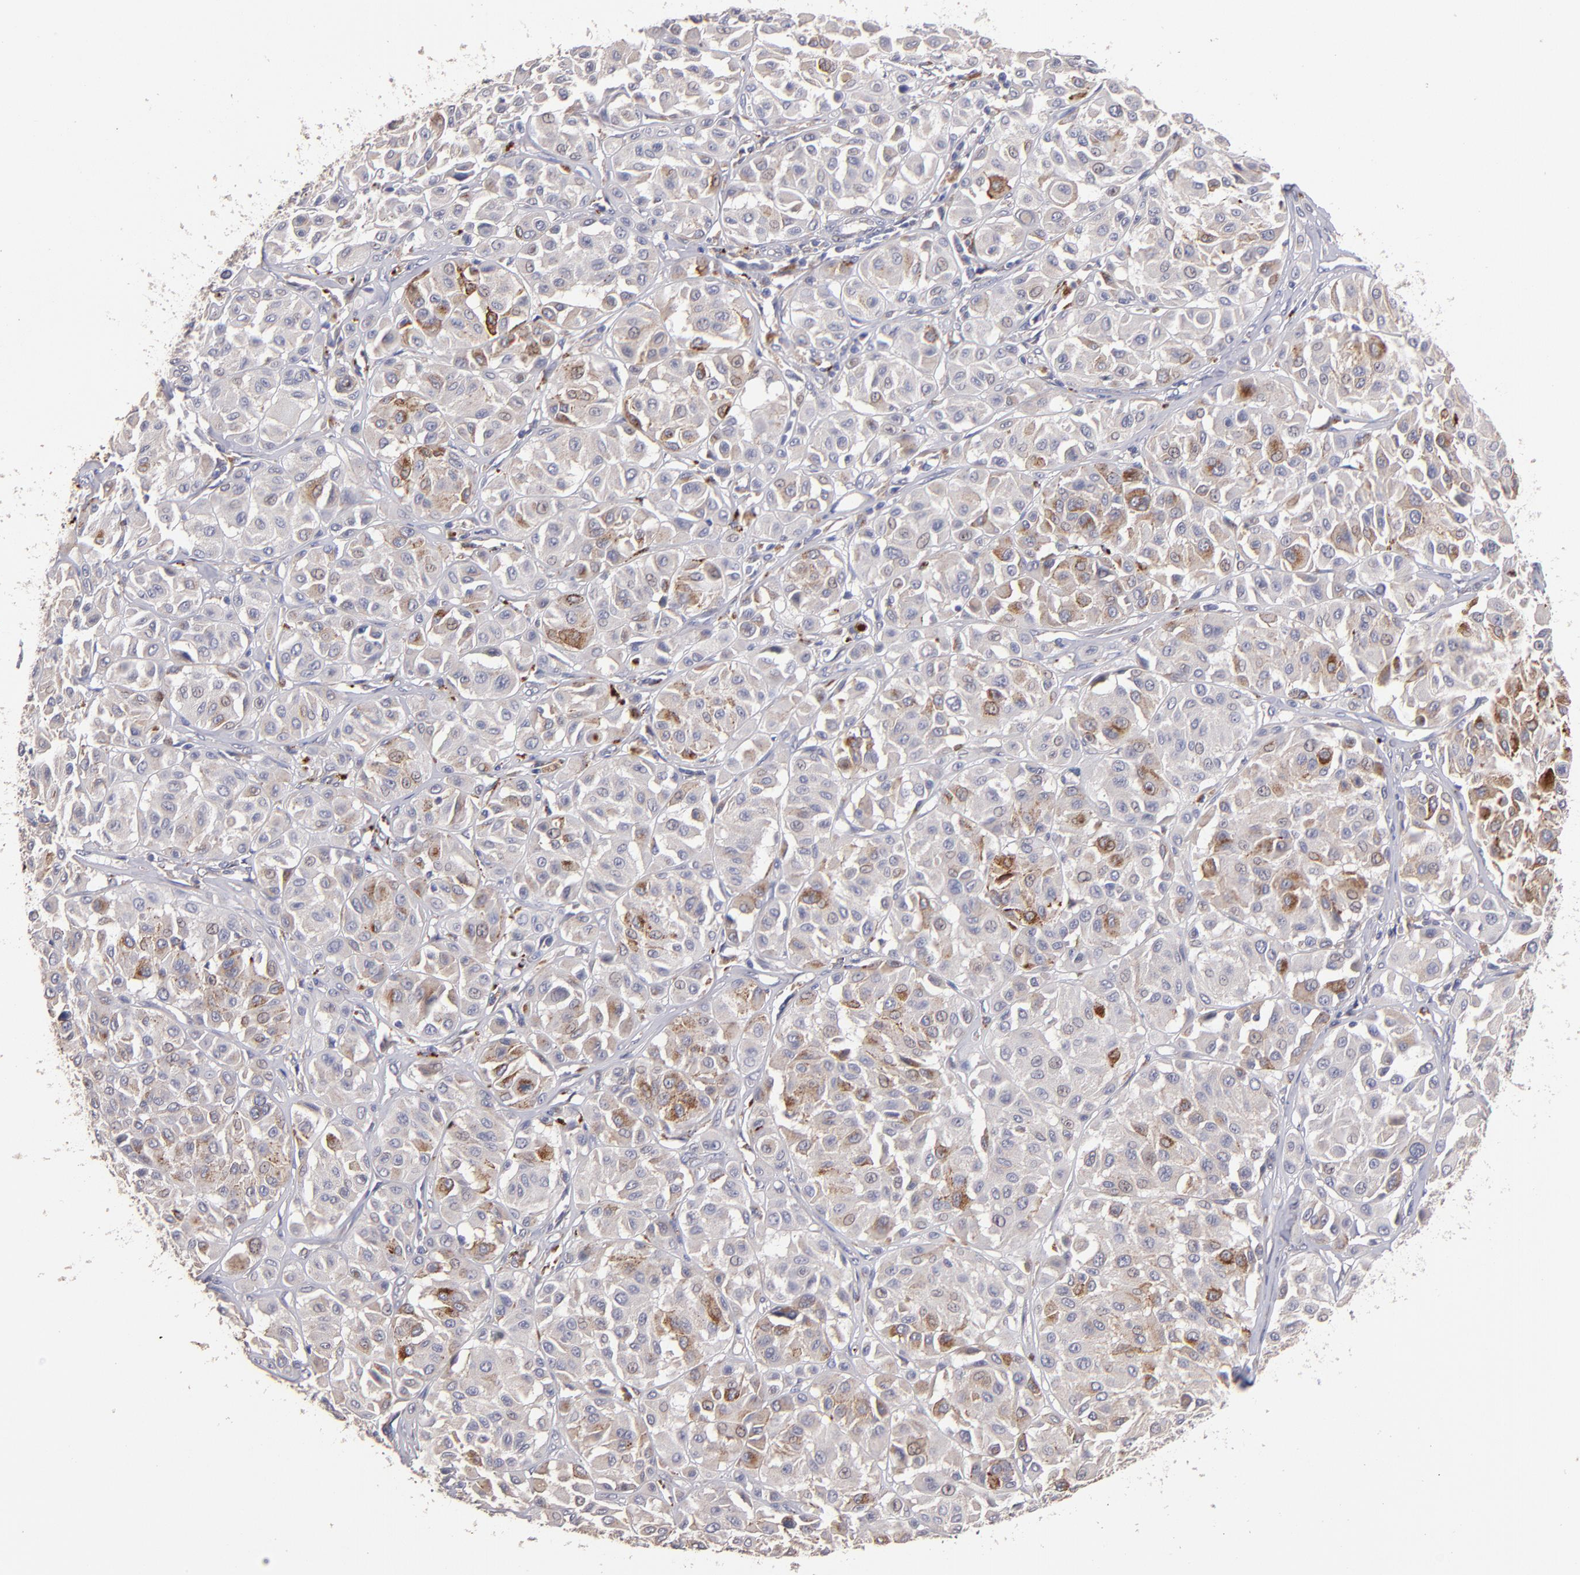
{"staining": {"intensity": "moderate", "quantity": "25%-75%", "location": "cytoplasmic/membranous"}, "tissue": "melanoma", "cell_type": "Tumor cells", "image_type": "cancer", "snomed": [{"axis": "morphology", "description": "Malignant melanoma, Metastatic site"}, {"axis": "topography", "description": "Soft tissue"}], "caption": "A medium amount of moderate cytoplasmic/membranous positivity is identified in approximately 25%-75% of tumor cells in melanoma tissue. Nuclei are stained in blue.", "gene": "MAGEE1", "patient": {"sex": "male", "age": 41}}